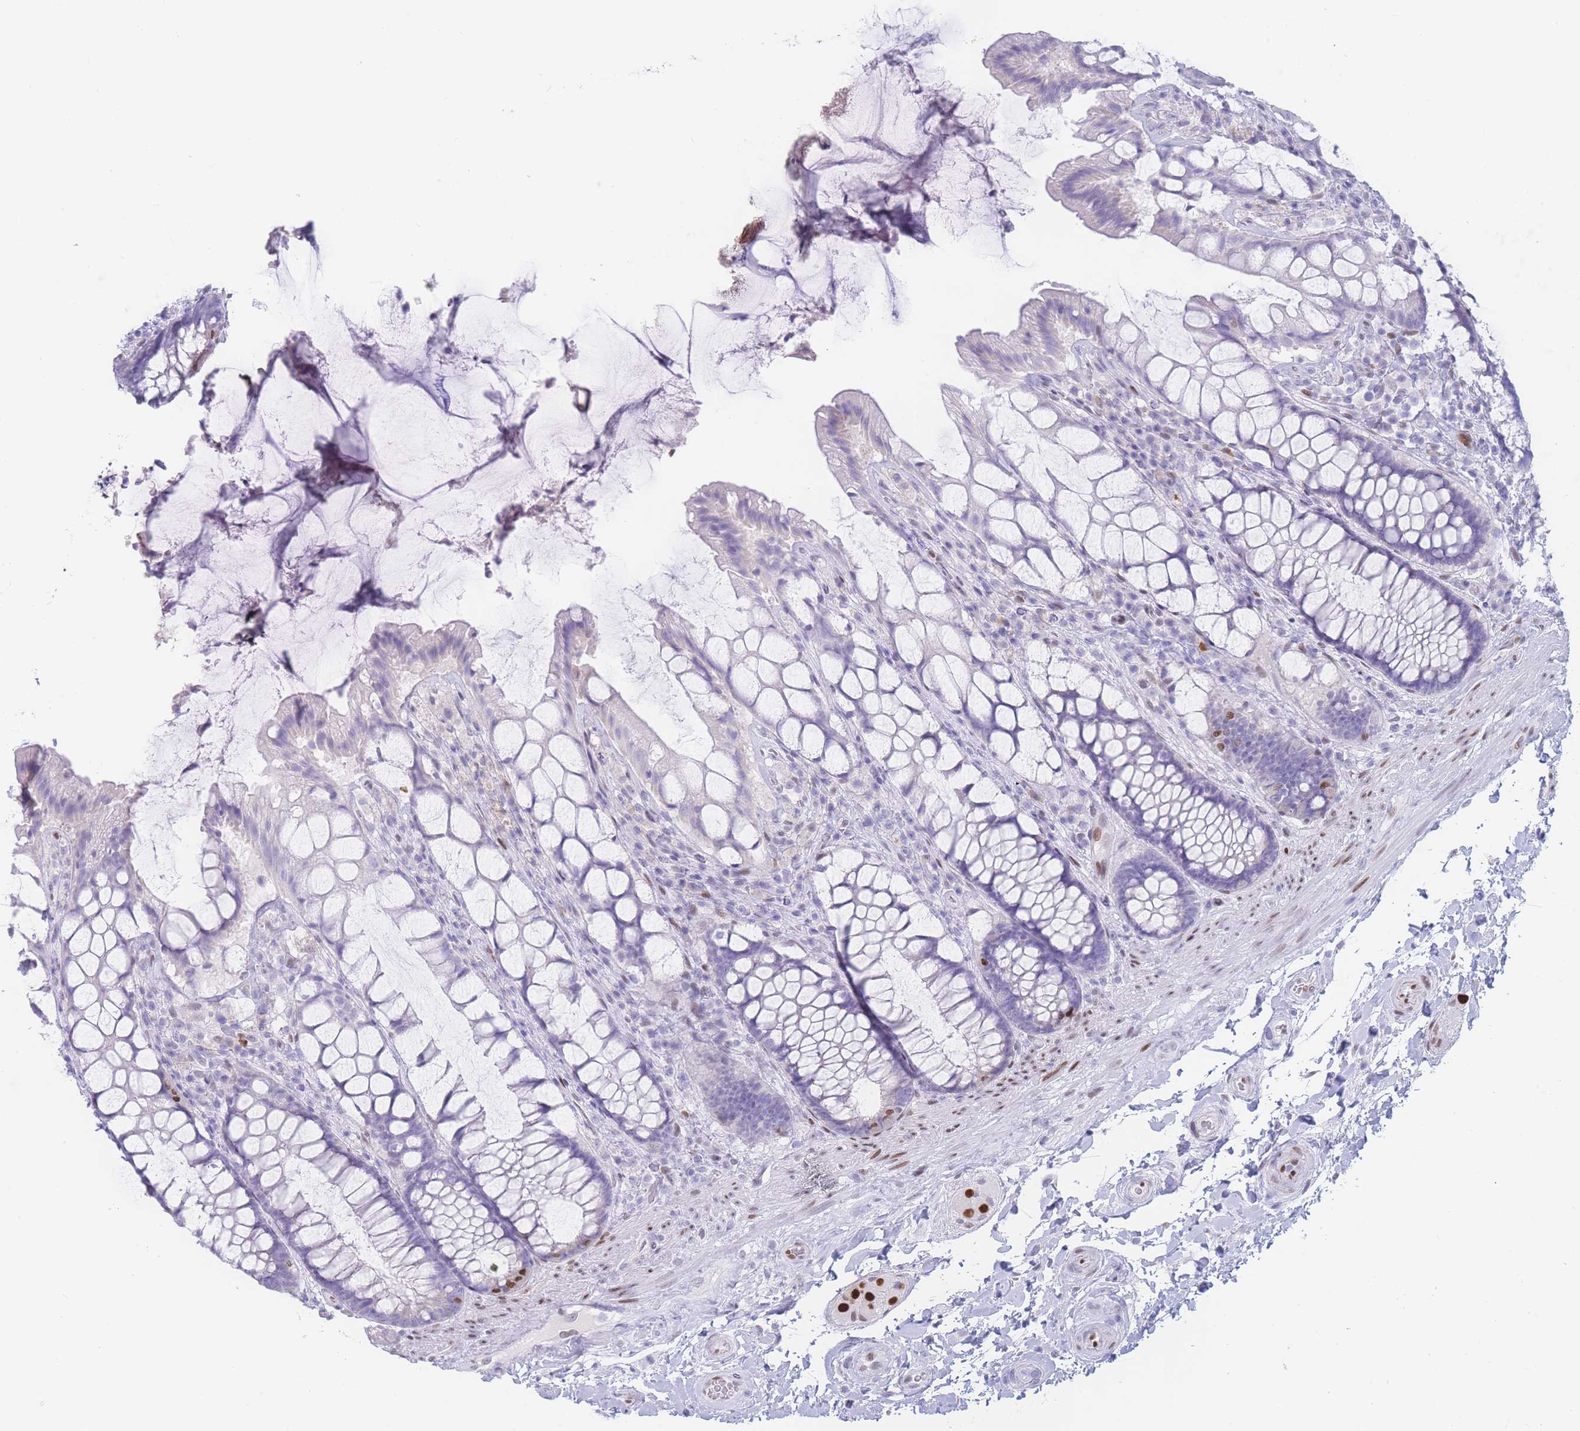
{"staining": {"intensity": "negative", "quantity": "none", "location": "none"}, "tissue": "rectum", "cell_type": "Glandular cells", "image_type": "normal", "snomed": [{"axis": "morphology", "description": "Normal tissue, NOS"}, {"axis": "topography", "description": "Rectum"}], "caption": "The photomicrograph exhibits no staining of glandular cells in normal rectum. (Brightfield microscopy of DAB (3,3'-diaminobenzidine) IHC at high magnification).", "gene": "PSMB5", "patient": {"sex": "female", "age": 58}}